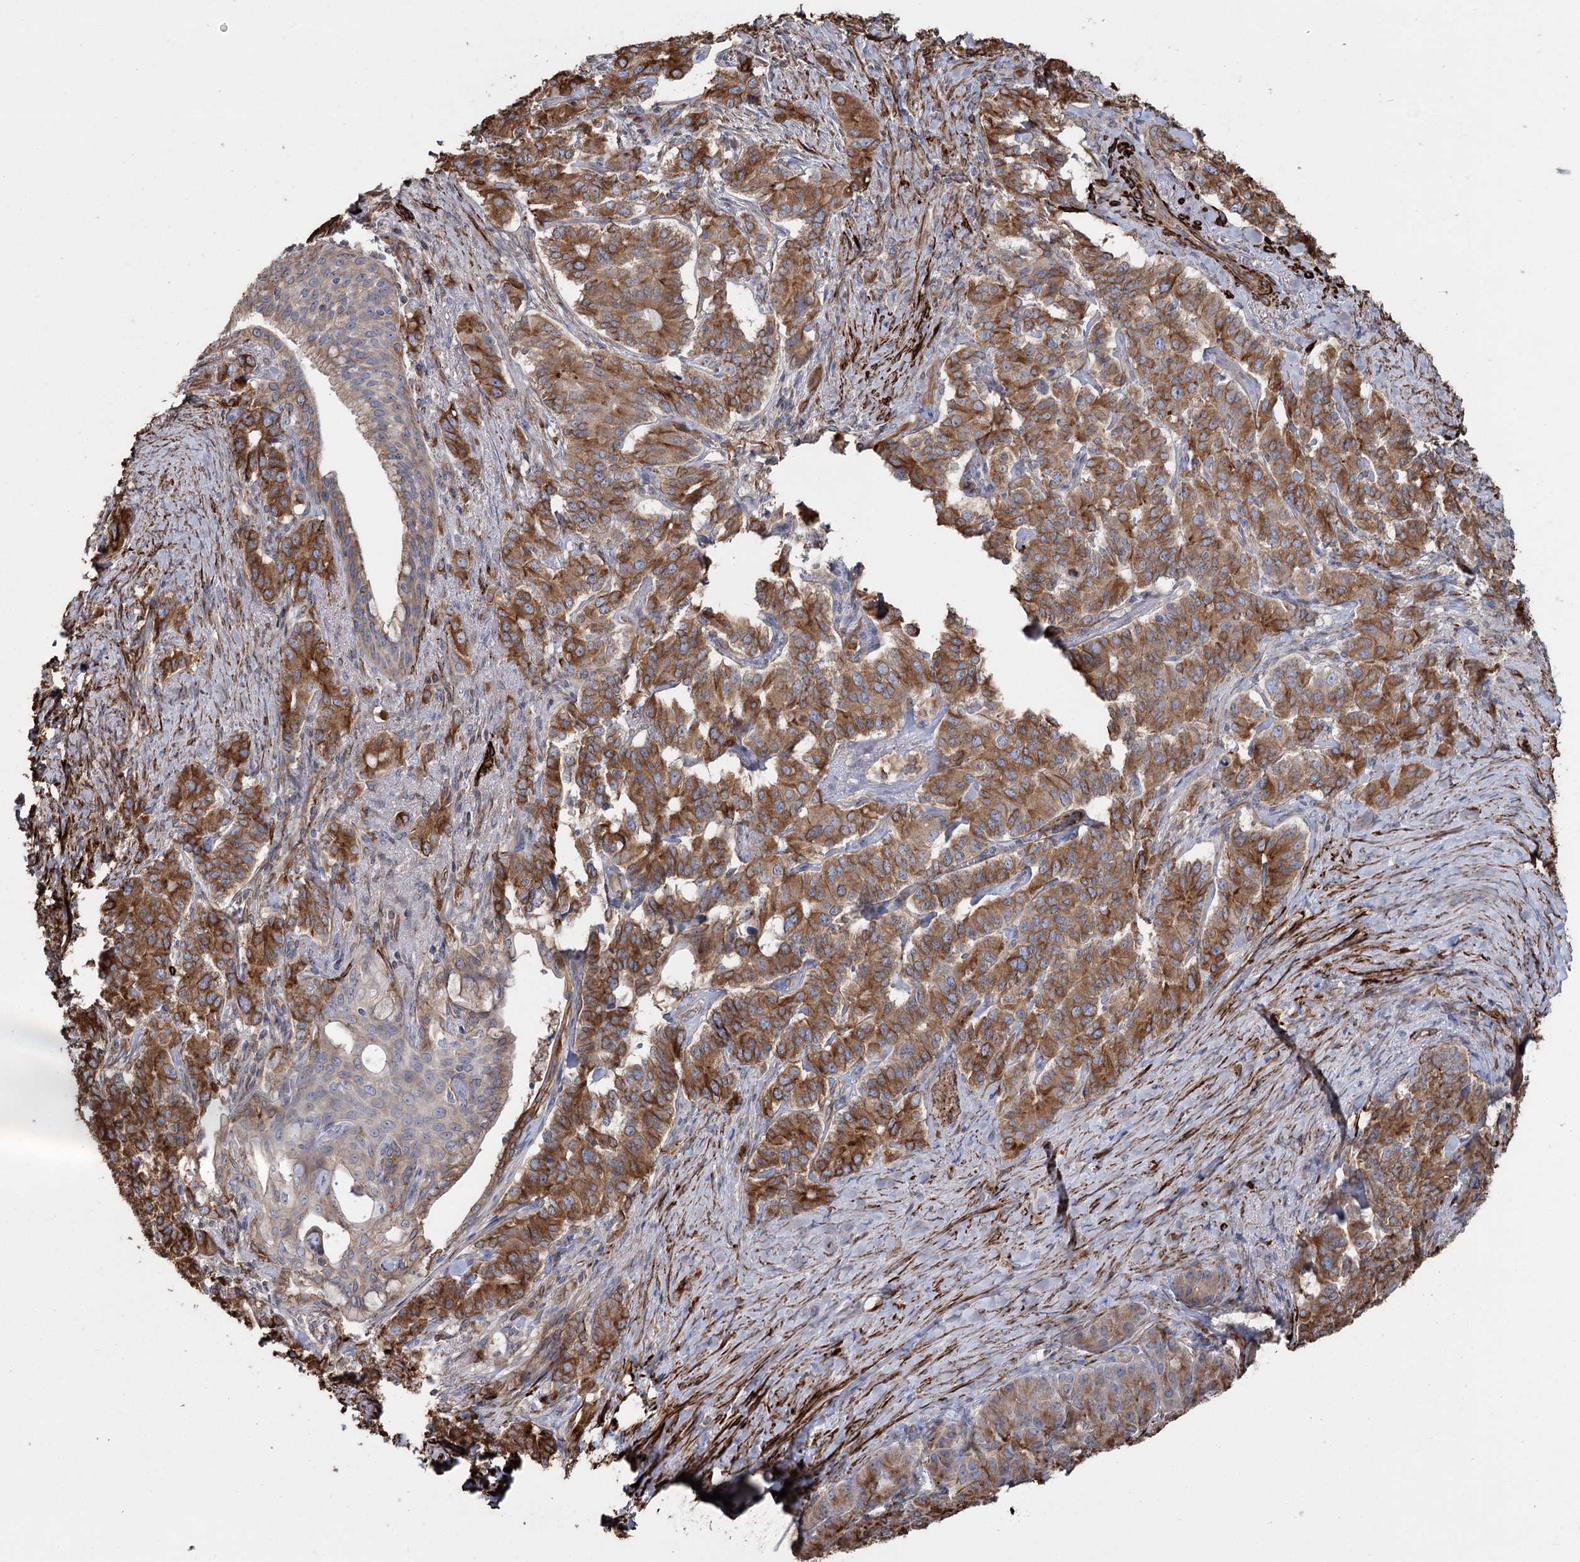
{"staining": {"intensity": "strong", "quantity": ">75%", "location": "cytoplasmic/membranous"}, "tissue": "pancreatic cancer", "cell_type": "Tumor cells", "image_type": "cancer", "snomed": [{"axis": "morphology", "description": "Adenocarcinoma, NOS"}, {"axis": "topography", "description": "Pancreas"}], "caption": "A high-resolution micrograph shows IHC staining of pancreatic cancer (adenocarcinoma), which exhibits strong cytoplasmic/membranous positivity in approximately >75% of tumor cells. (DAB IHC, brown staining for protein, blue staining for nuclei).", "gene": "SUMF1", "patient": {"sex": "female", "age": 74}}